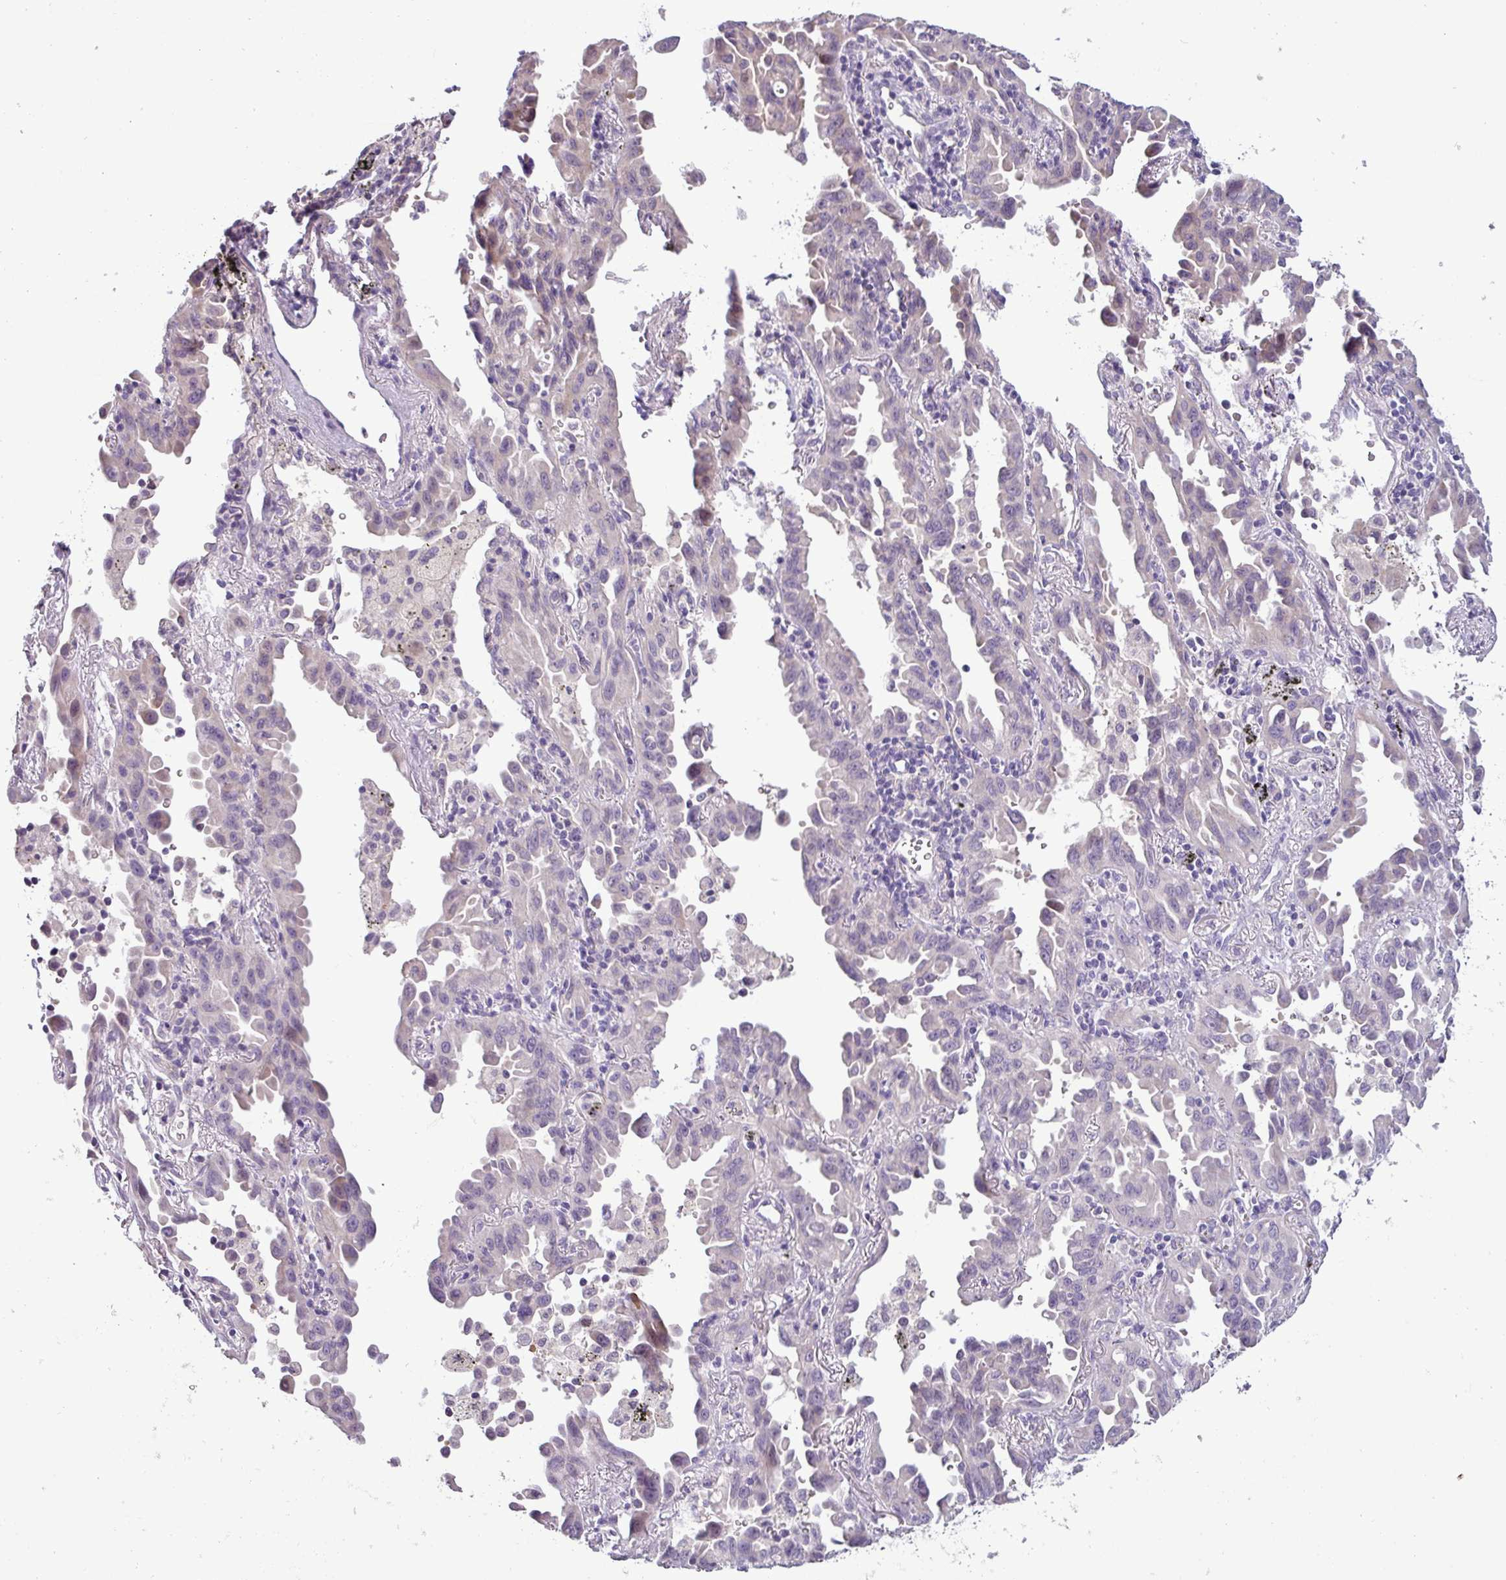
{"staining": {"intensity": "negative", "quantity": "none", "location": "none"}, "tissue": "lung cancer", "cell_type": "Tumor cells", "image_type": "cancer", "snomed": [{"axis": "morphology", "description": "Adenocarcinoma, NOS"}, {"axis": "topography", "description": "Lung"}], "caption": "Immunohistochemical staining of human lung cancer reveals no significant staining in tumor cells.", "gene": "PNLDC1", "patient": {"sex": "male", "age": 68}}